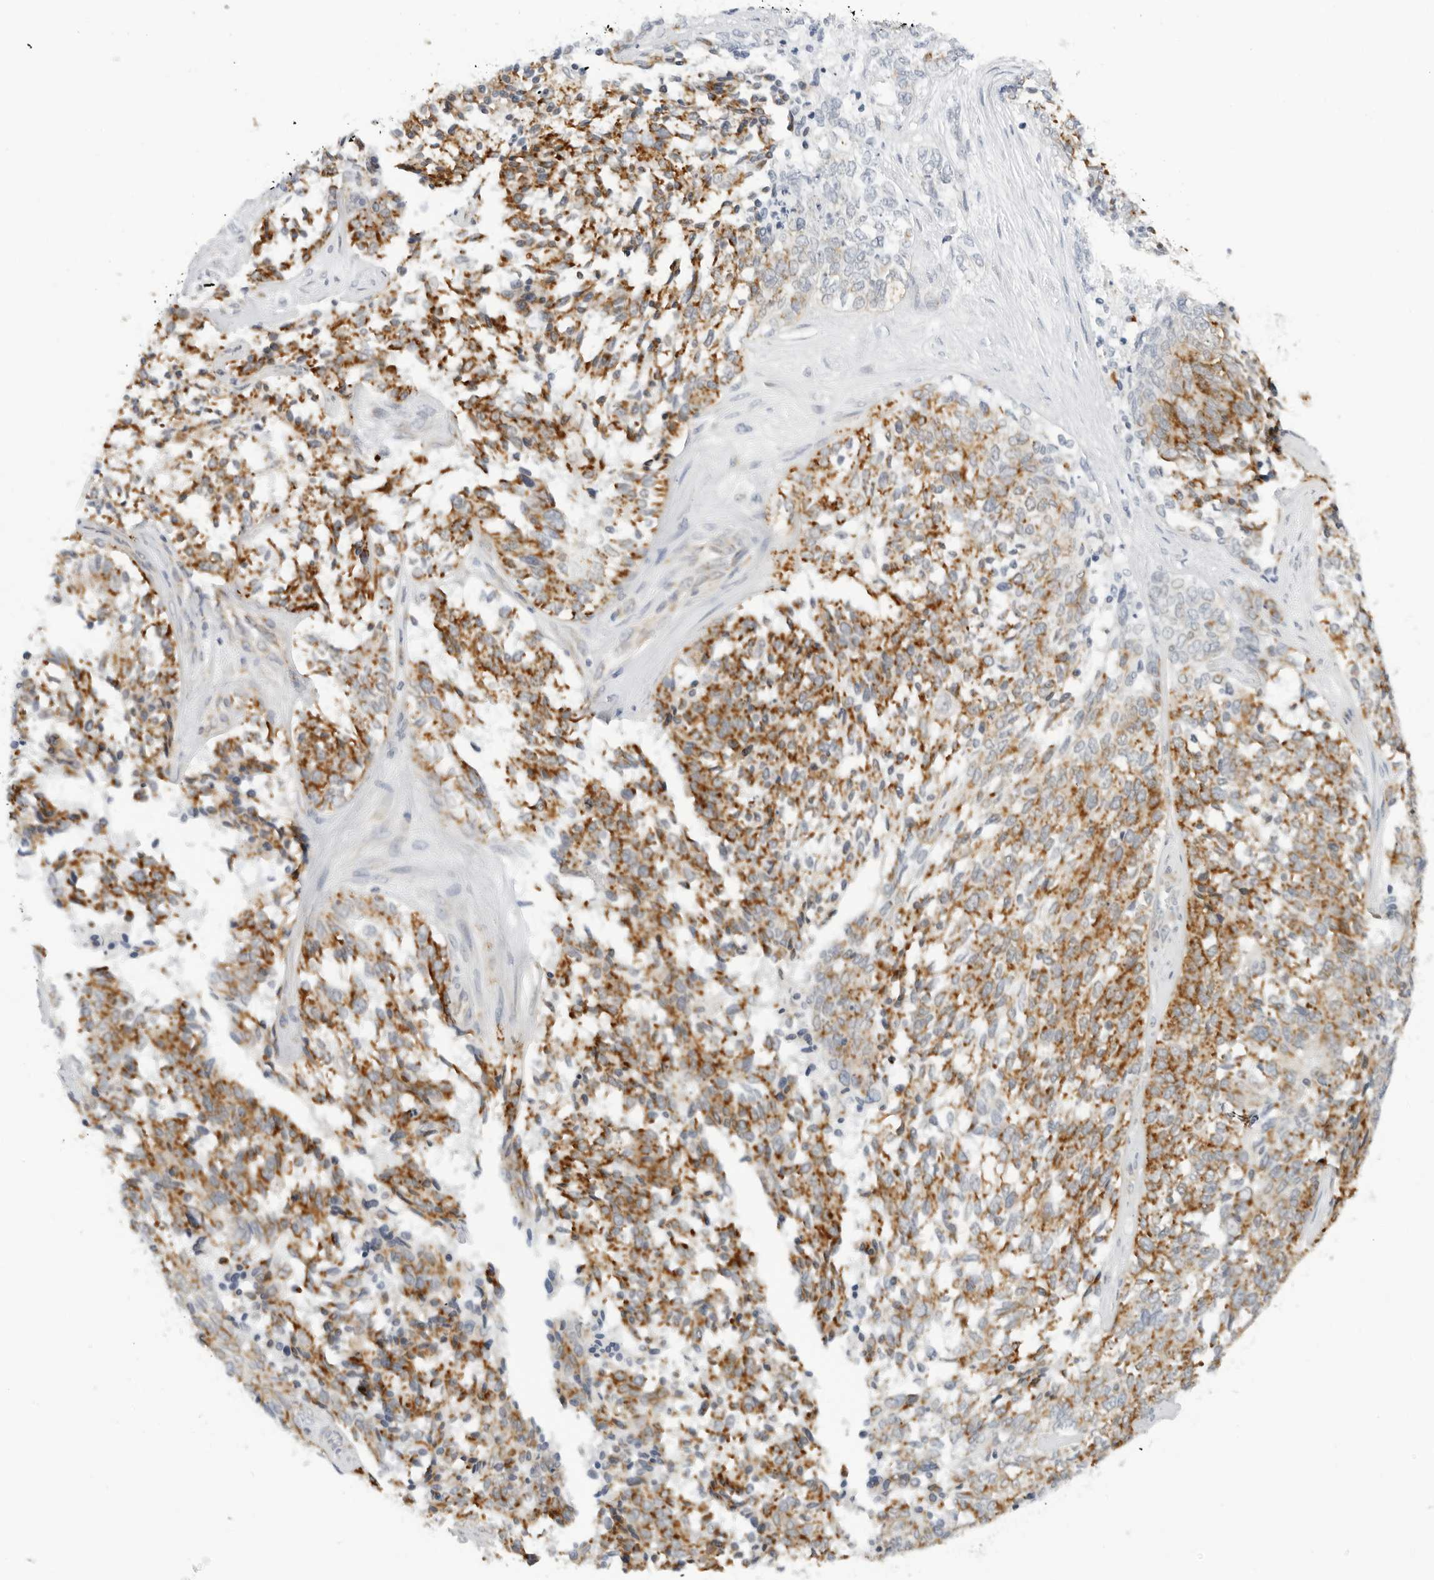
{"staining": {"intensity": "strong", "quantity": ">75%", "location": "cytoplasmic/membranous"}, "tissue": "ovarian cancer", "cell_type": "Tumor cells", "image_type": "cancer", "snomed": [{"axis": "morphology", "description": "Cystadenocarcinoma, serous, NOS"}, {"axis": "topography", "description": "Ovary"}], "caption": "Immunohistochemical staining of human serous cystadenocarcinoma (ovarian) demonstrates strong cytoplasmic/membranous protein staining in about >75% of tumor cells.", "gene": "RC3H1", "patient": {"sex": "female", "age": 44}}